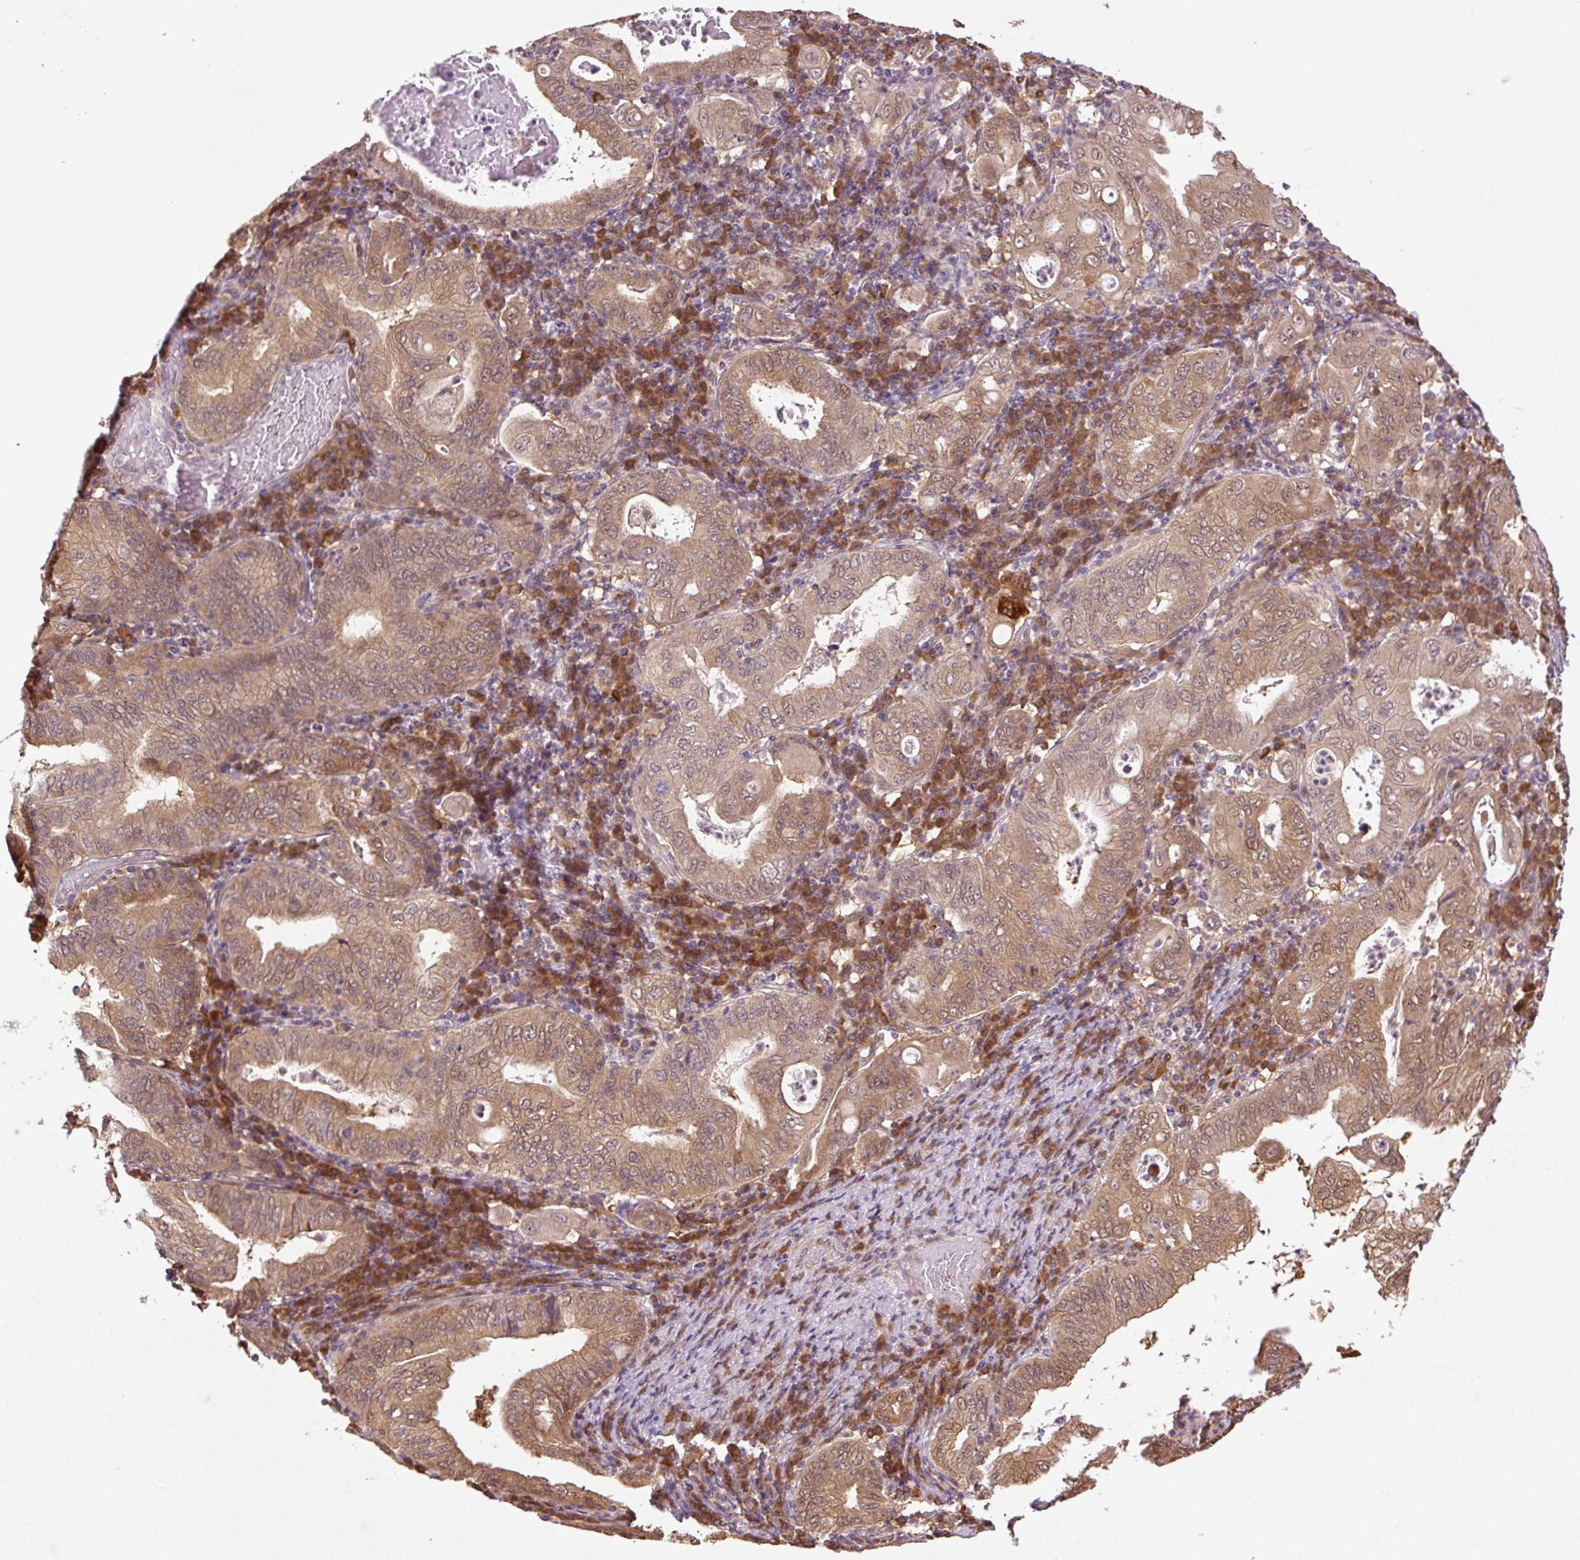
{"staining": {"intensity": "moderate", "quantity": ">75%", "location": "cytoplasmic/membranous"}, "tissue": "stomach cancer", "cell_type": "Tumor cells", "image_type": "cancer", "snomed": [{"axis": "morphology", "description": "Normal tissue, NOS"}, {"axis": "morphology", "description": "Adenocarcinoma, NOS"}, {"axis": "topography", "description": "Esophagus"}, {"axis": "topography", "description": "Stomach, upper"}, {"axis": "topography", "description": "Peripheral nerve tissue"}], "caption": "This image exhibits immunohistochemistry staining of stomach cancer (adenocarcinoma), with medium moderate cytoplasmic/membranous positivity in about >75% of tumor cells.", "gene": "TPT1", "patient": {"sex": "male", "age": 62}}